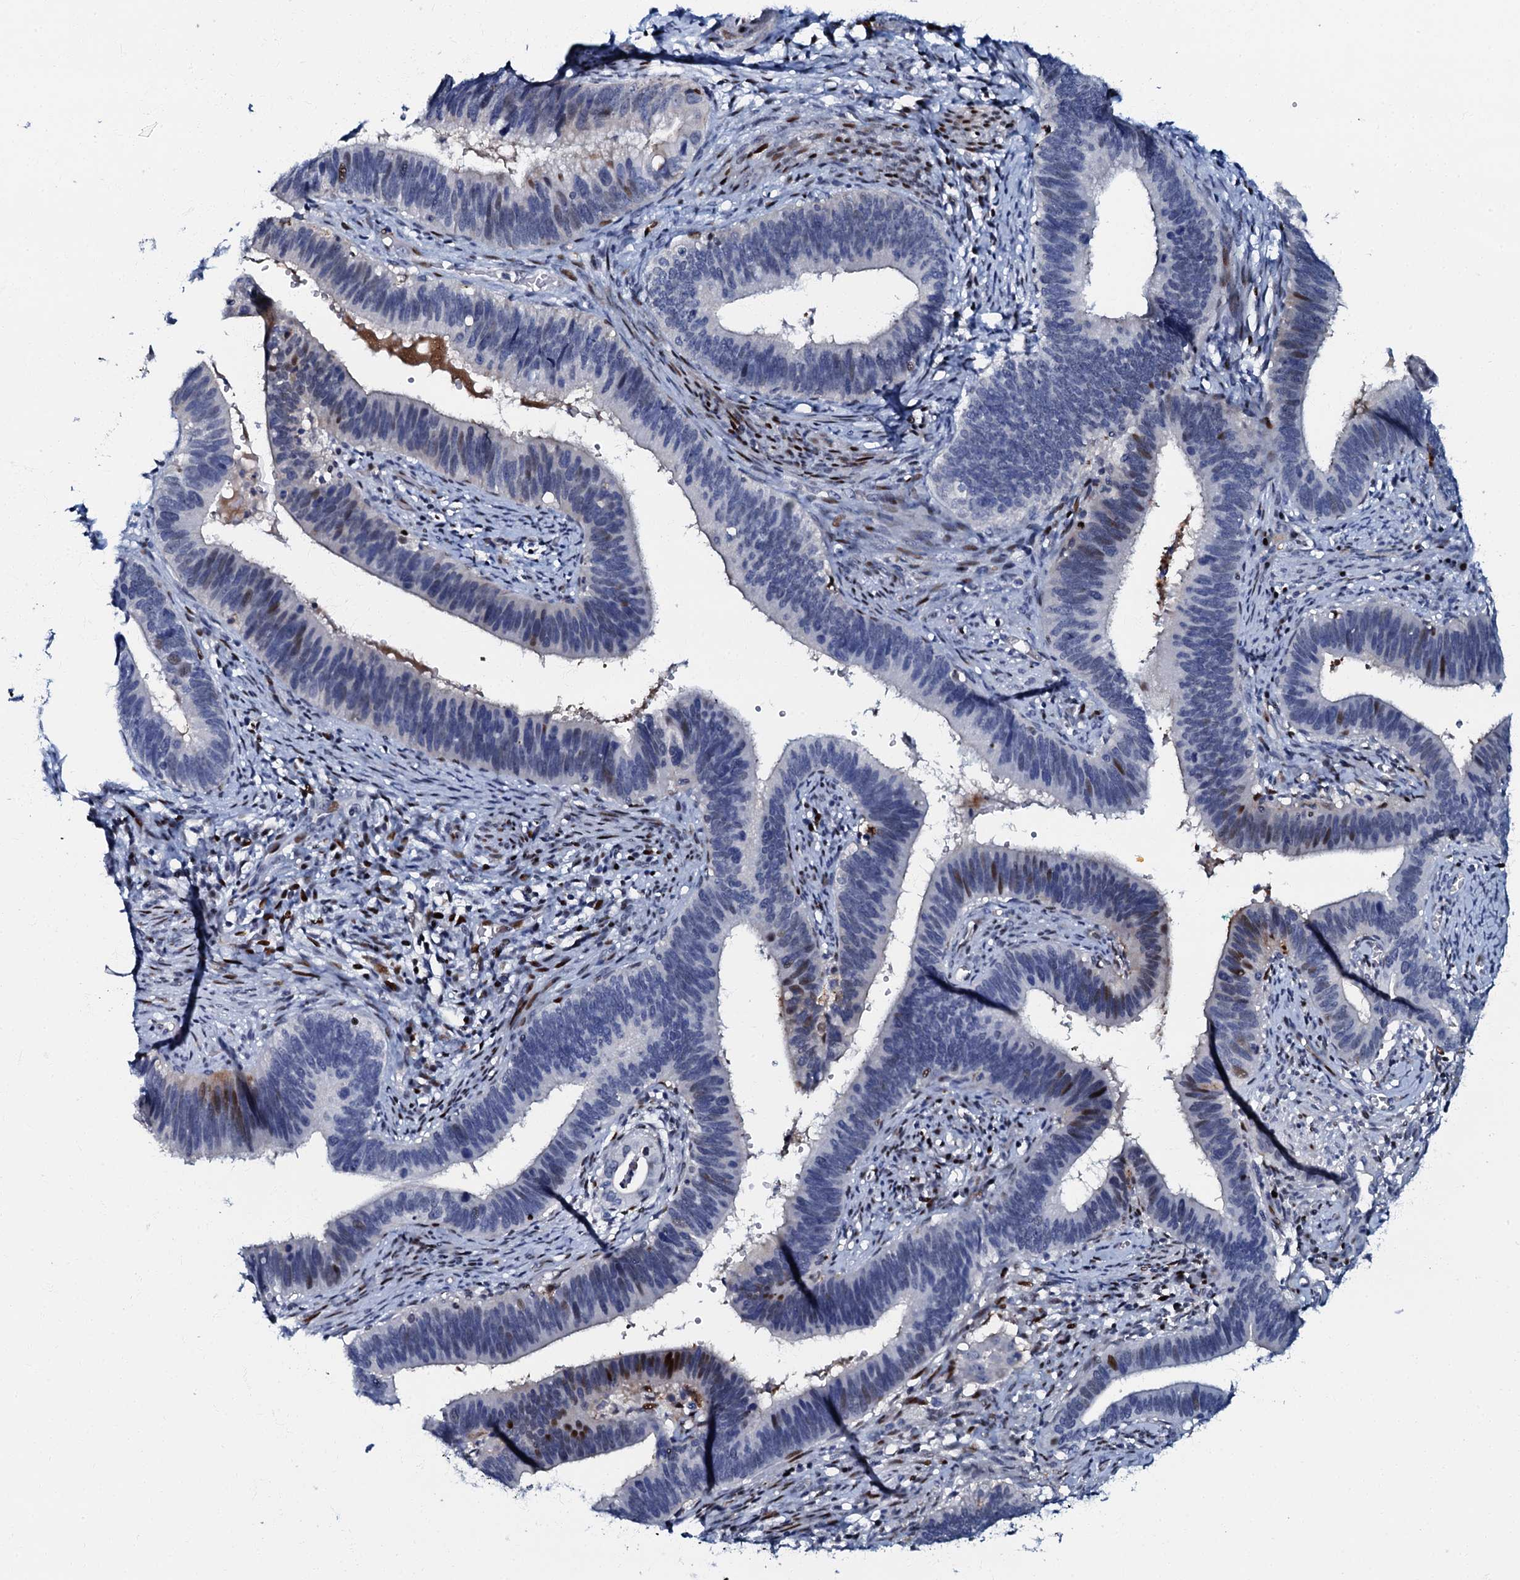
{"staining": {"intensity": "moderate", "quantity": "<25%", "location": "nuclear"}, "tissue": "cervical cancer", "cell_type": "Tumor cells", "image_type": "cancer", "snomed": [{"axis": "morphology", "description": "Adenocarcinoma, NOS"}, {"axis": "topography", "description": "Cervix"}], "caption": "Tumor cells reveal moderate nuclear staining in about <25% of cells in cervical cancer.", "gene": "MFSD5", "patient": {"sex": "female", "age": 42}}